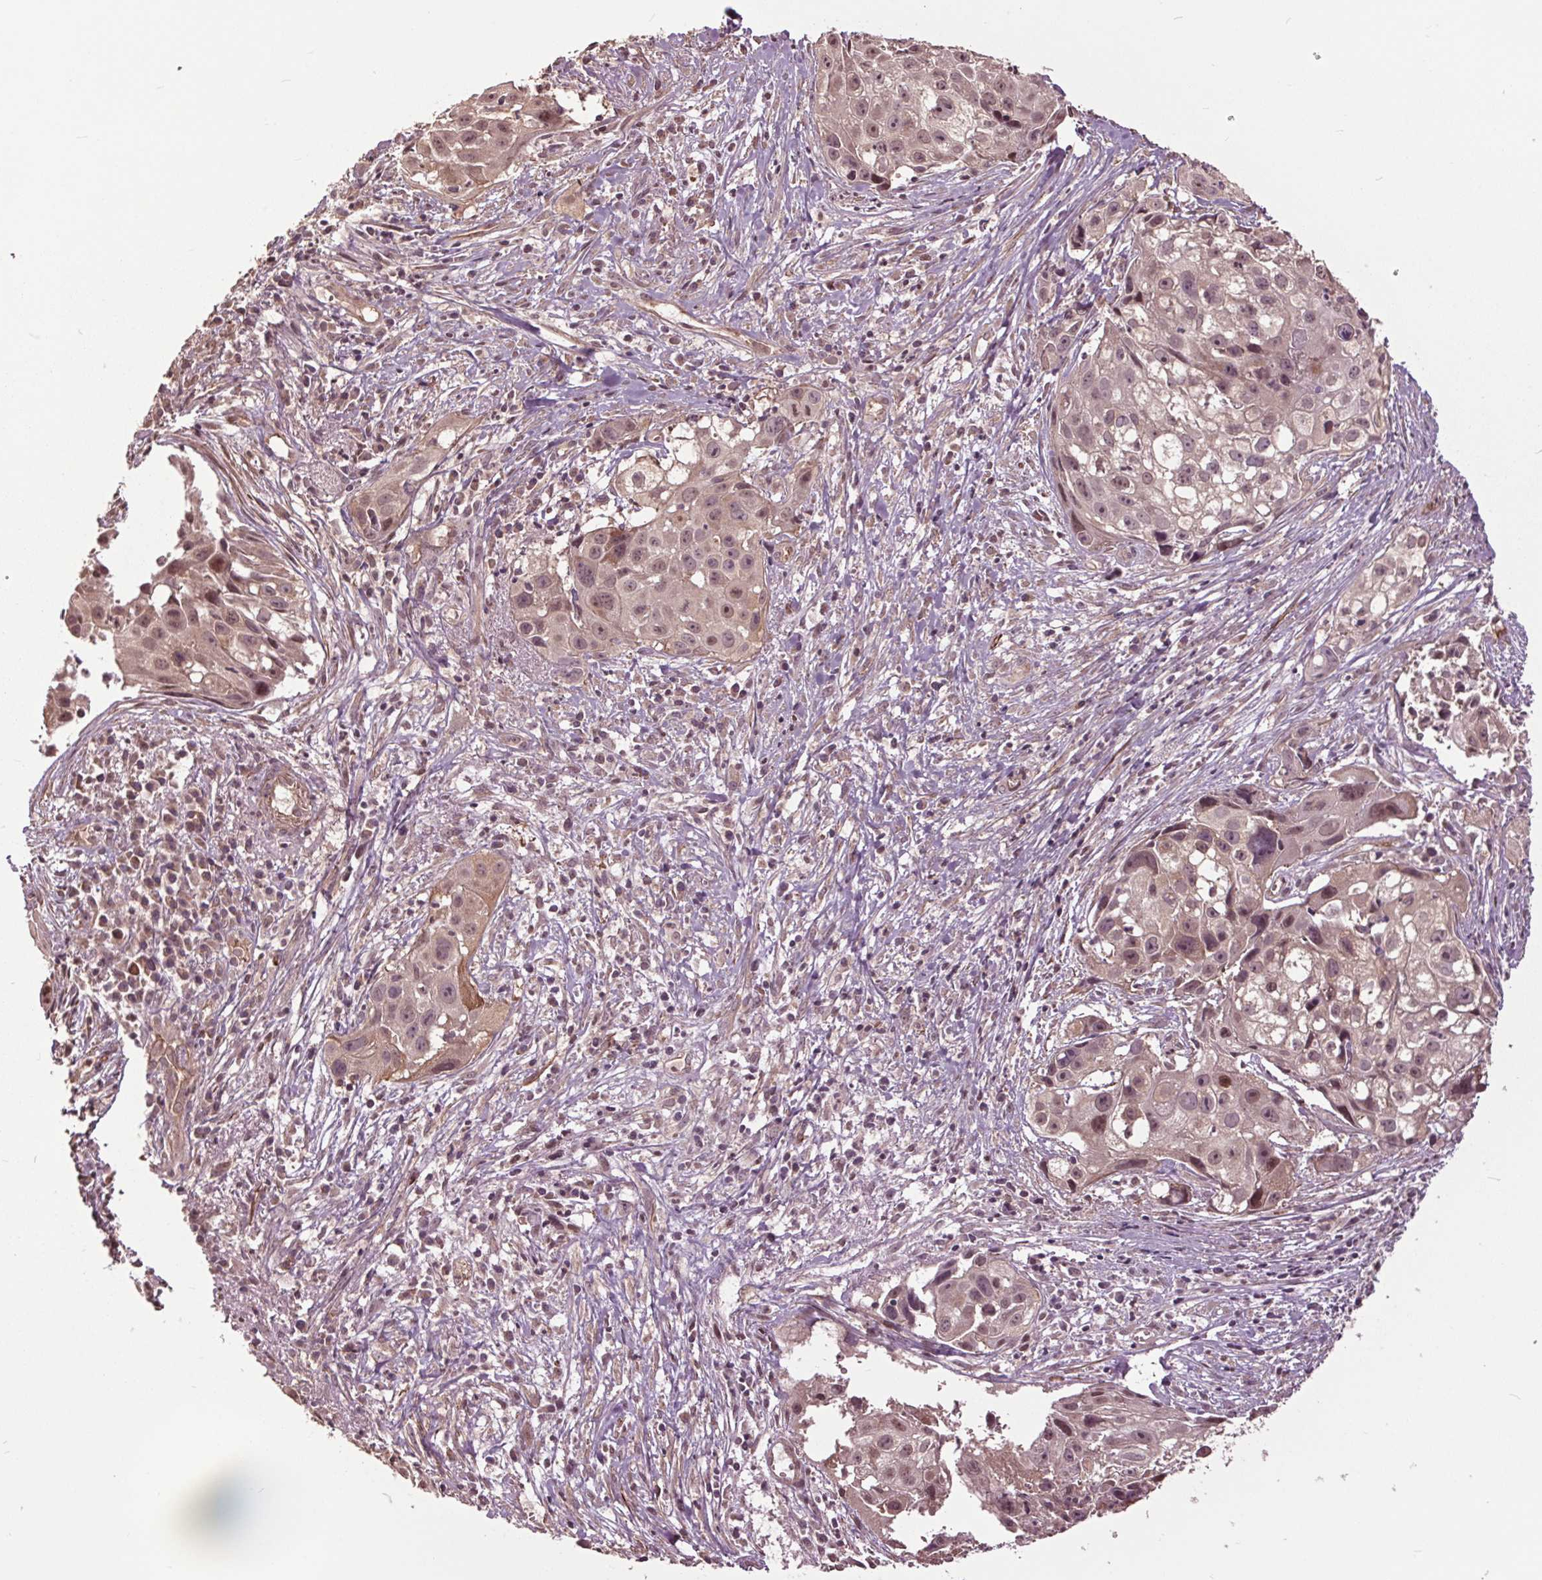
{"staining": {"intensity": "weak", "quantity": ">75%", "location": "cytoplasmic/membranous,nuclear"}, "tissue": "cervical cancer", "cell_type": "Tumor cells", "image_type": "cancer", "snomed": [{"axis": "morphology", "description": "Squamous cell carcinoma, NOS"}, {"axis": "topography", "description": "Cervix"}], "caption": "A micrograph showing weak cytoplasmic/membranous and nuclear expression in about >75% of tumor cells in cervical squamous cell carcinoma, as visualized by brown immunohistochemical staining.", "gene": "CEP95", "patient": {"sex": "female", "age": 53}}